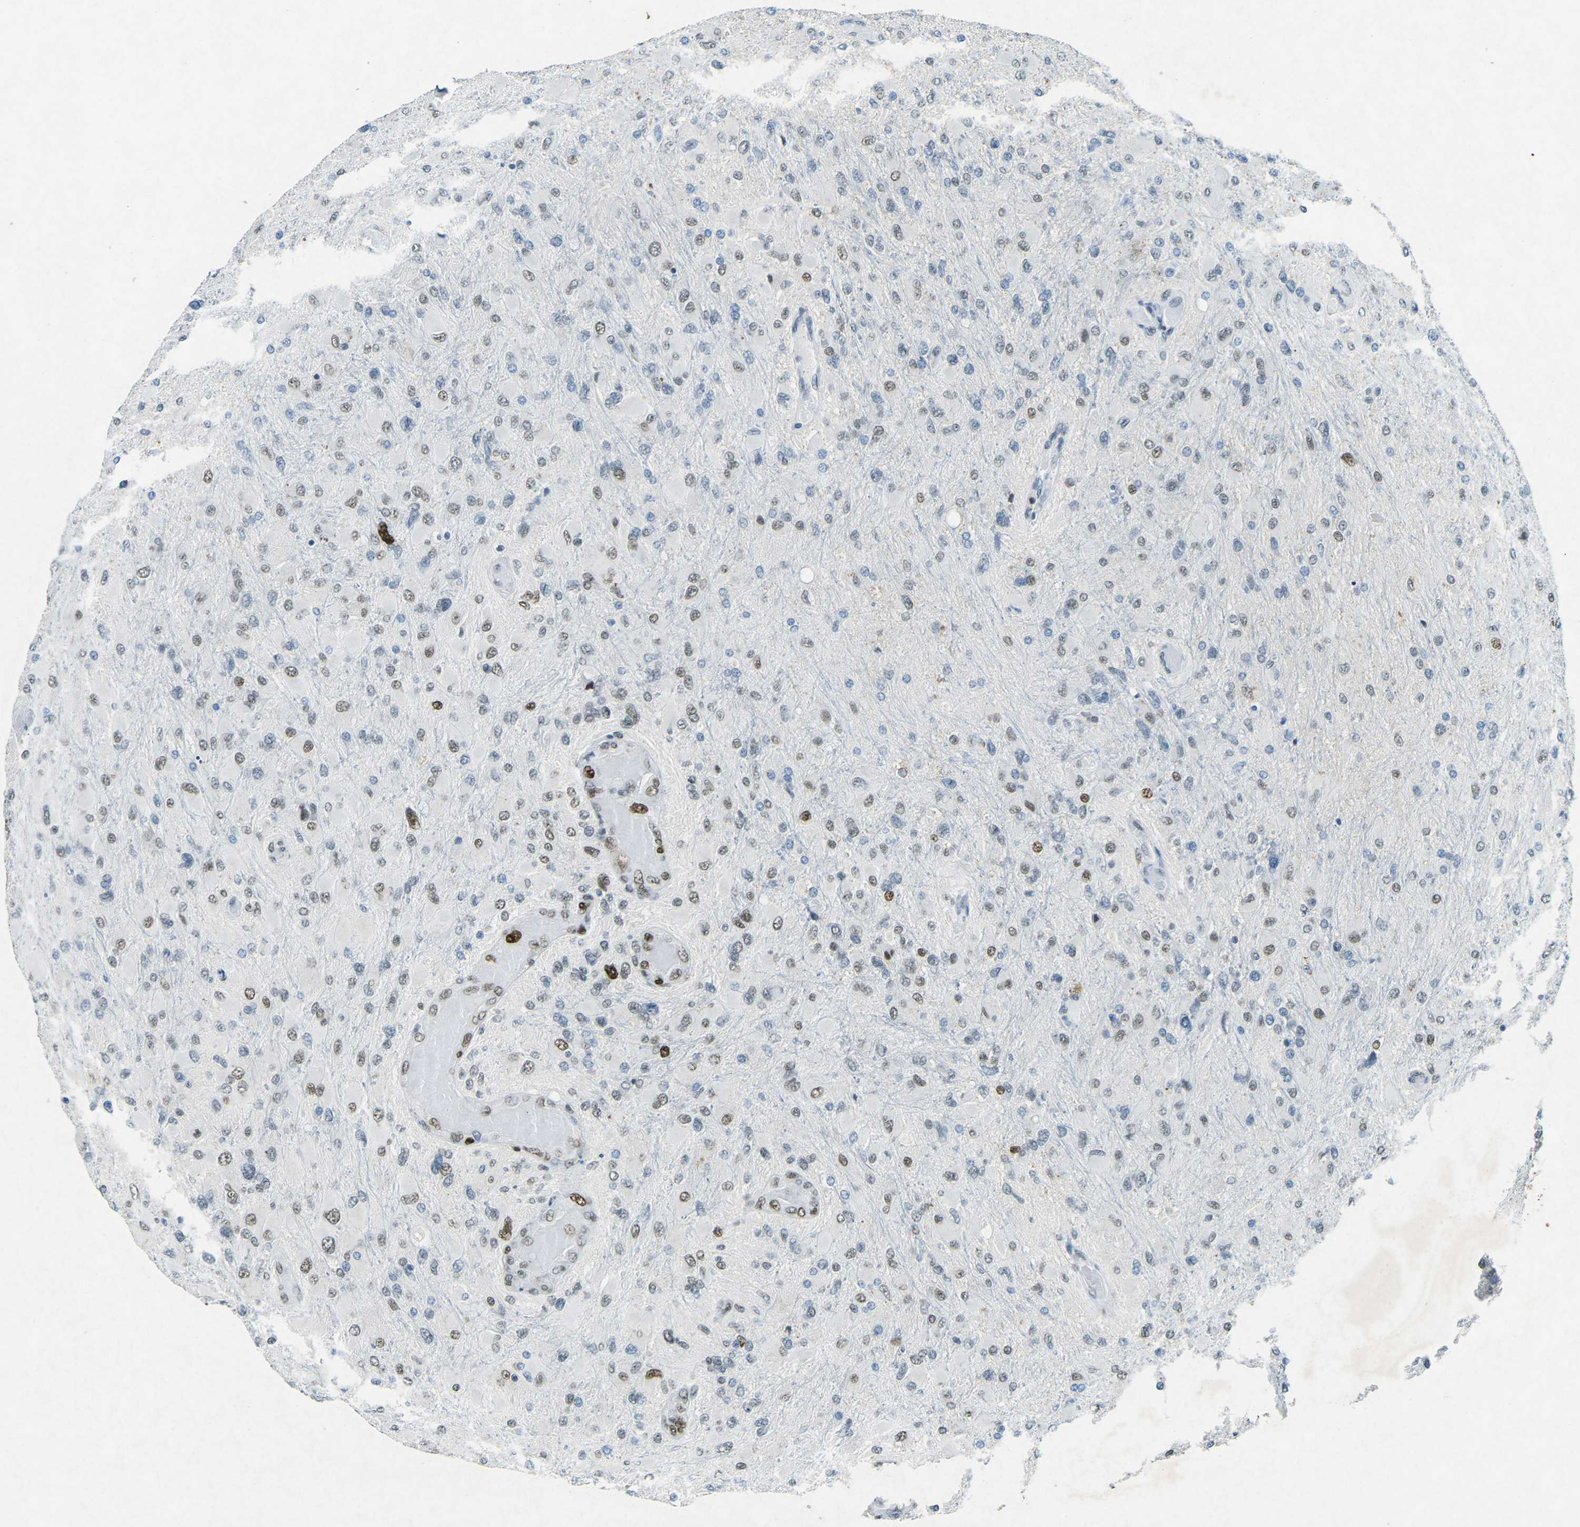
{"staining": {"intensity": "moderate", "quantity": ">75%", "location": "nuclear"}, "tissue": "glioma", "cell_type": "Tumor cells", "image_type": "cancer", "snomed": [{"axis": "morphology", "description": "Glioma, malignant, High grade"}, {"axis": "topography", "description": "Cerebral cortex"}], "caption": "Protein expression by IHC demonstrates moderate nuclear expression in about >75% of tumor cells in malignant glioma (high-grade). (IHC, brightfield microscopy, high magnification).", "gene": "RB1", "patient": {"sex": "female", "age": 36}}